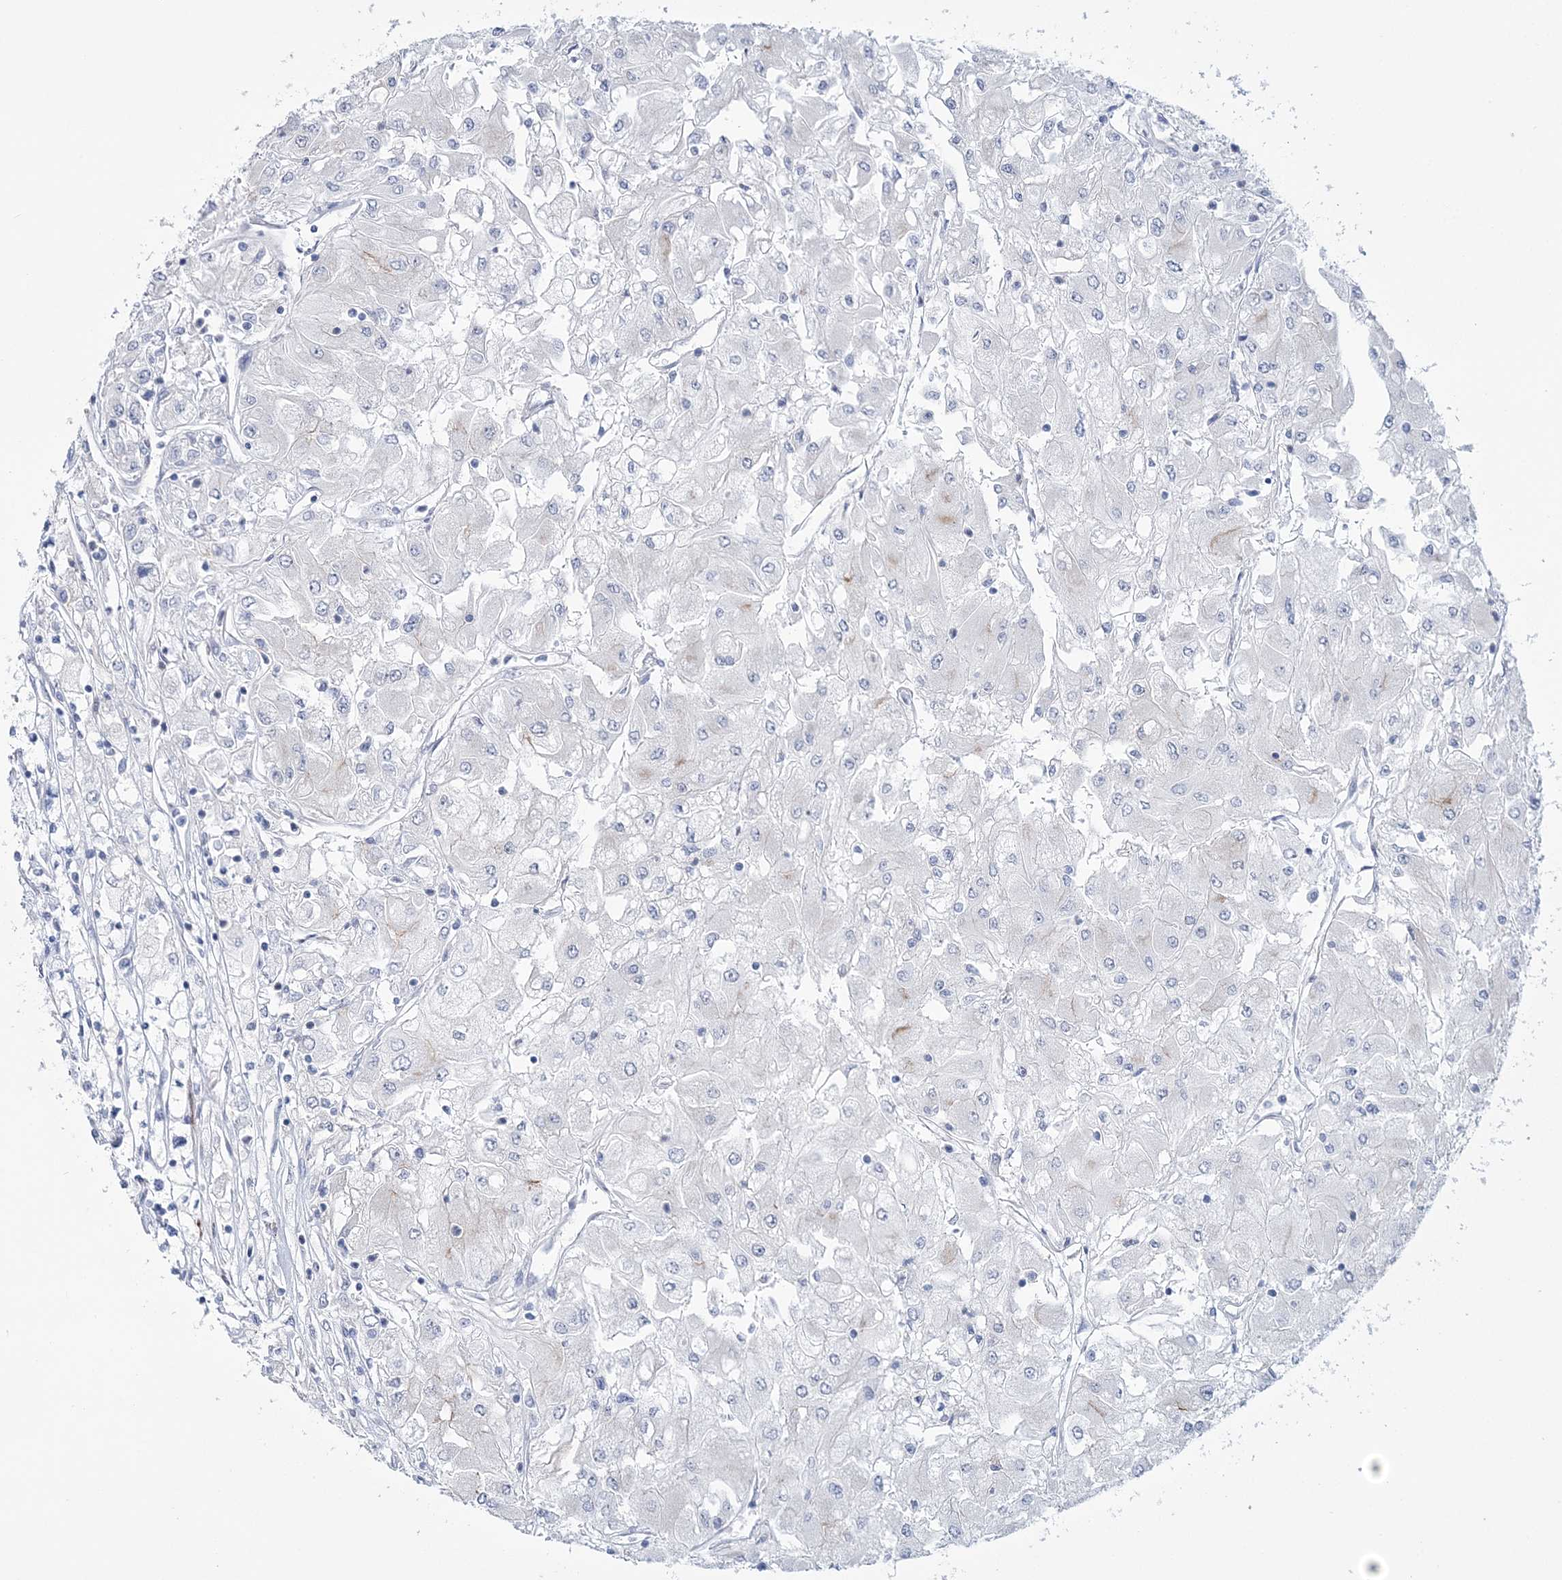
{"staining": {"intensity": "negative", "quantity": "none", "location": "none"}, "tissue": "renal cancer", "cell_type": "Tumor cells", "image_type": "cancer", "snomed": [{"axis": "morphology", "description": "Adenocarcinoma, NOS"}, {"axis": "topography", "description": "Kidney"}], "caption": "The histopathology image shows no staining of tumor cells in renal cancer (adenocarcinoma).", "gene": "RAB11FIP5", "patient": {"sex": "male", "age": 80}}